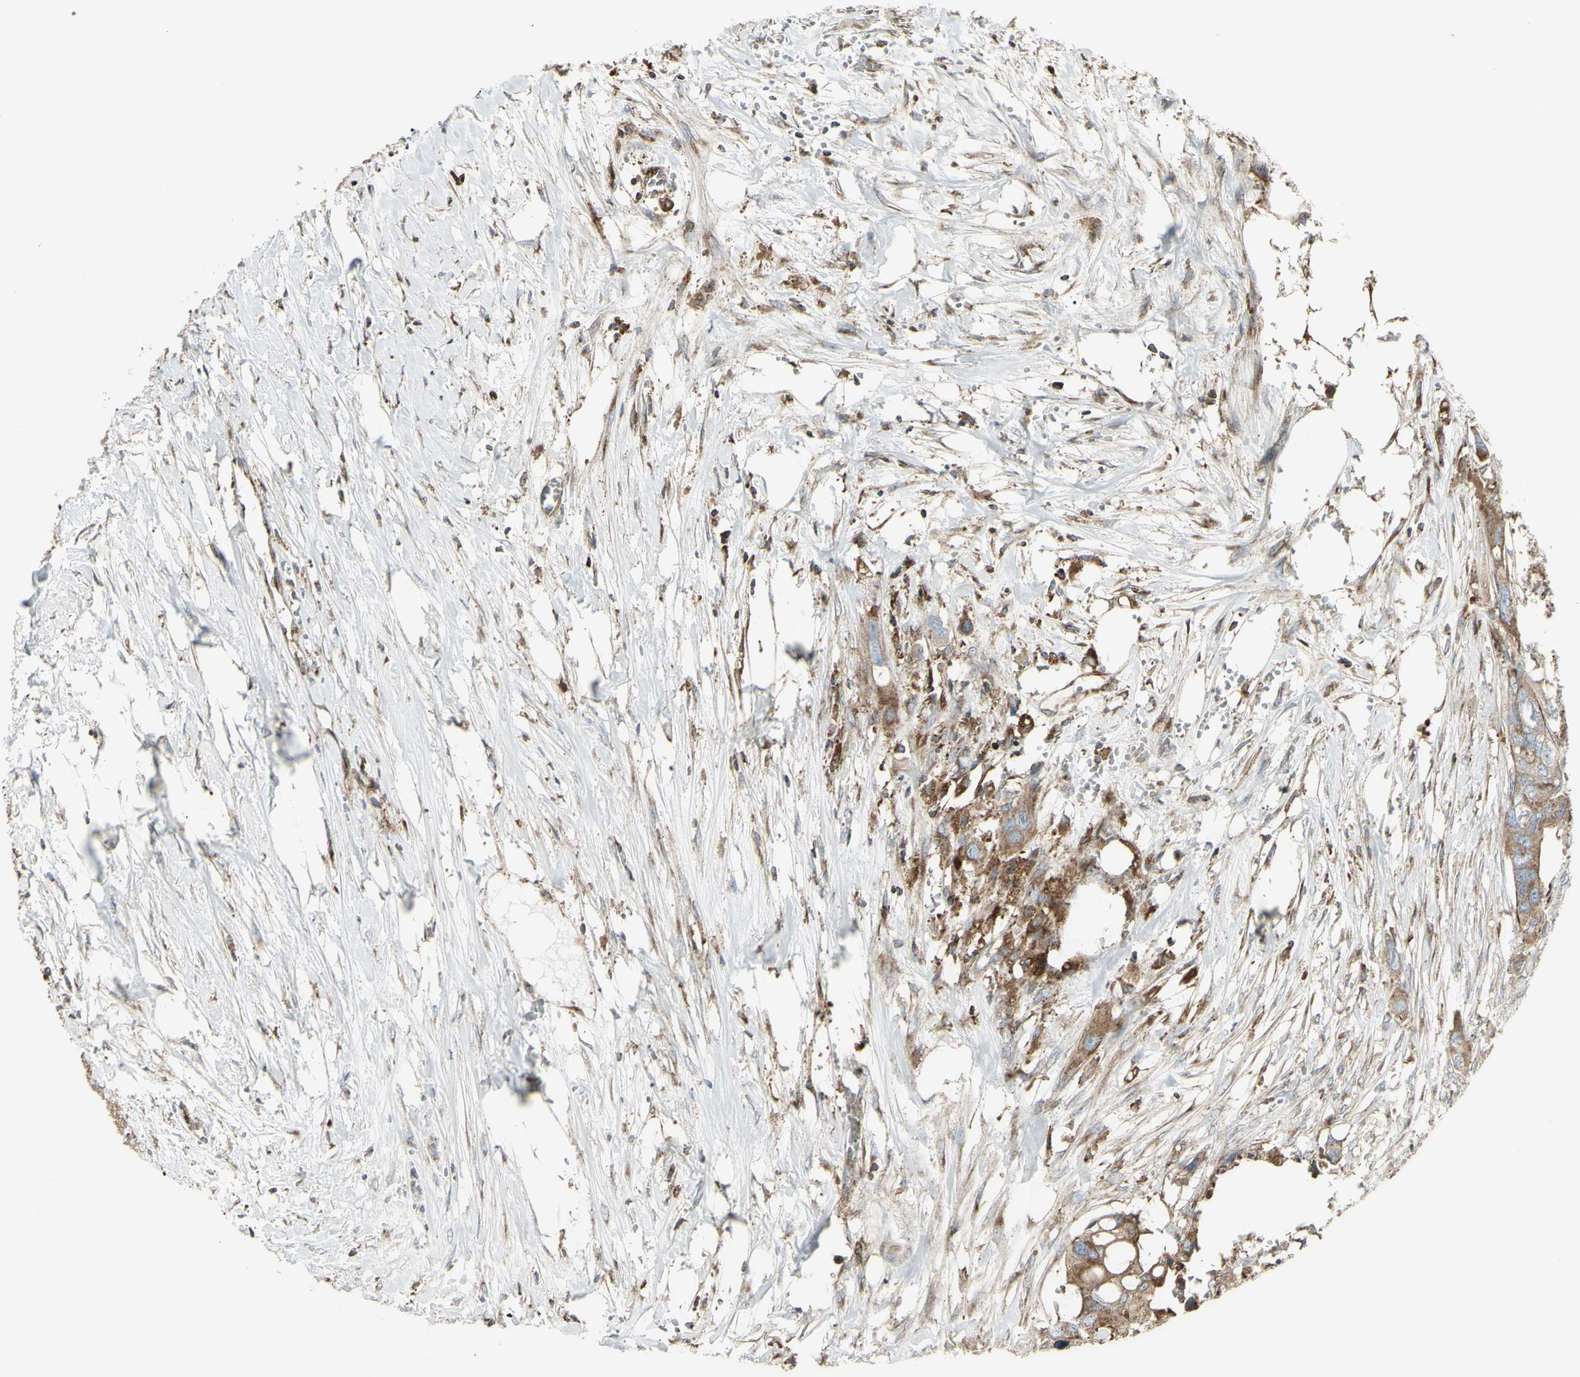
{"staining": {"intensity": "moderate", "quantity": ">75%", "location": "cytoplasmic/membranous"}, "tissue": "colorectal cancer", "cell_type": "Tumor cells", "image_type": "cancer", "snomed": [{"axis": "morphology", "description": "Adenocarcinoma, NOS"}, {"axis": "topography", "description": "Colon"}], "caption": "Protein positivity by IHC reveals moderate cytoplasmic/membranous staining in about >75% of tumor cells in colorectal cancer (adenocarcinoma).", "gene": "NAPA", "patient": {"sex": "female", "age": 57}}